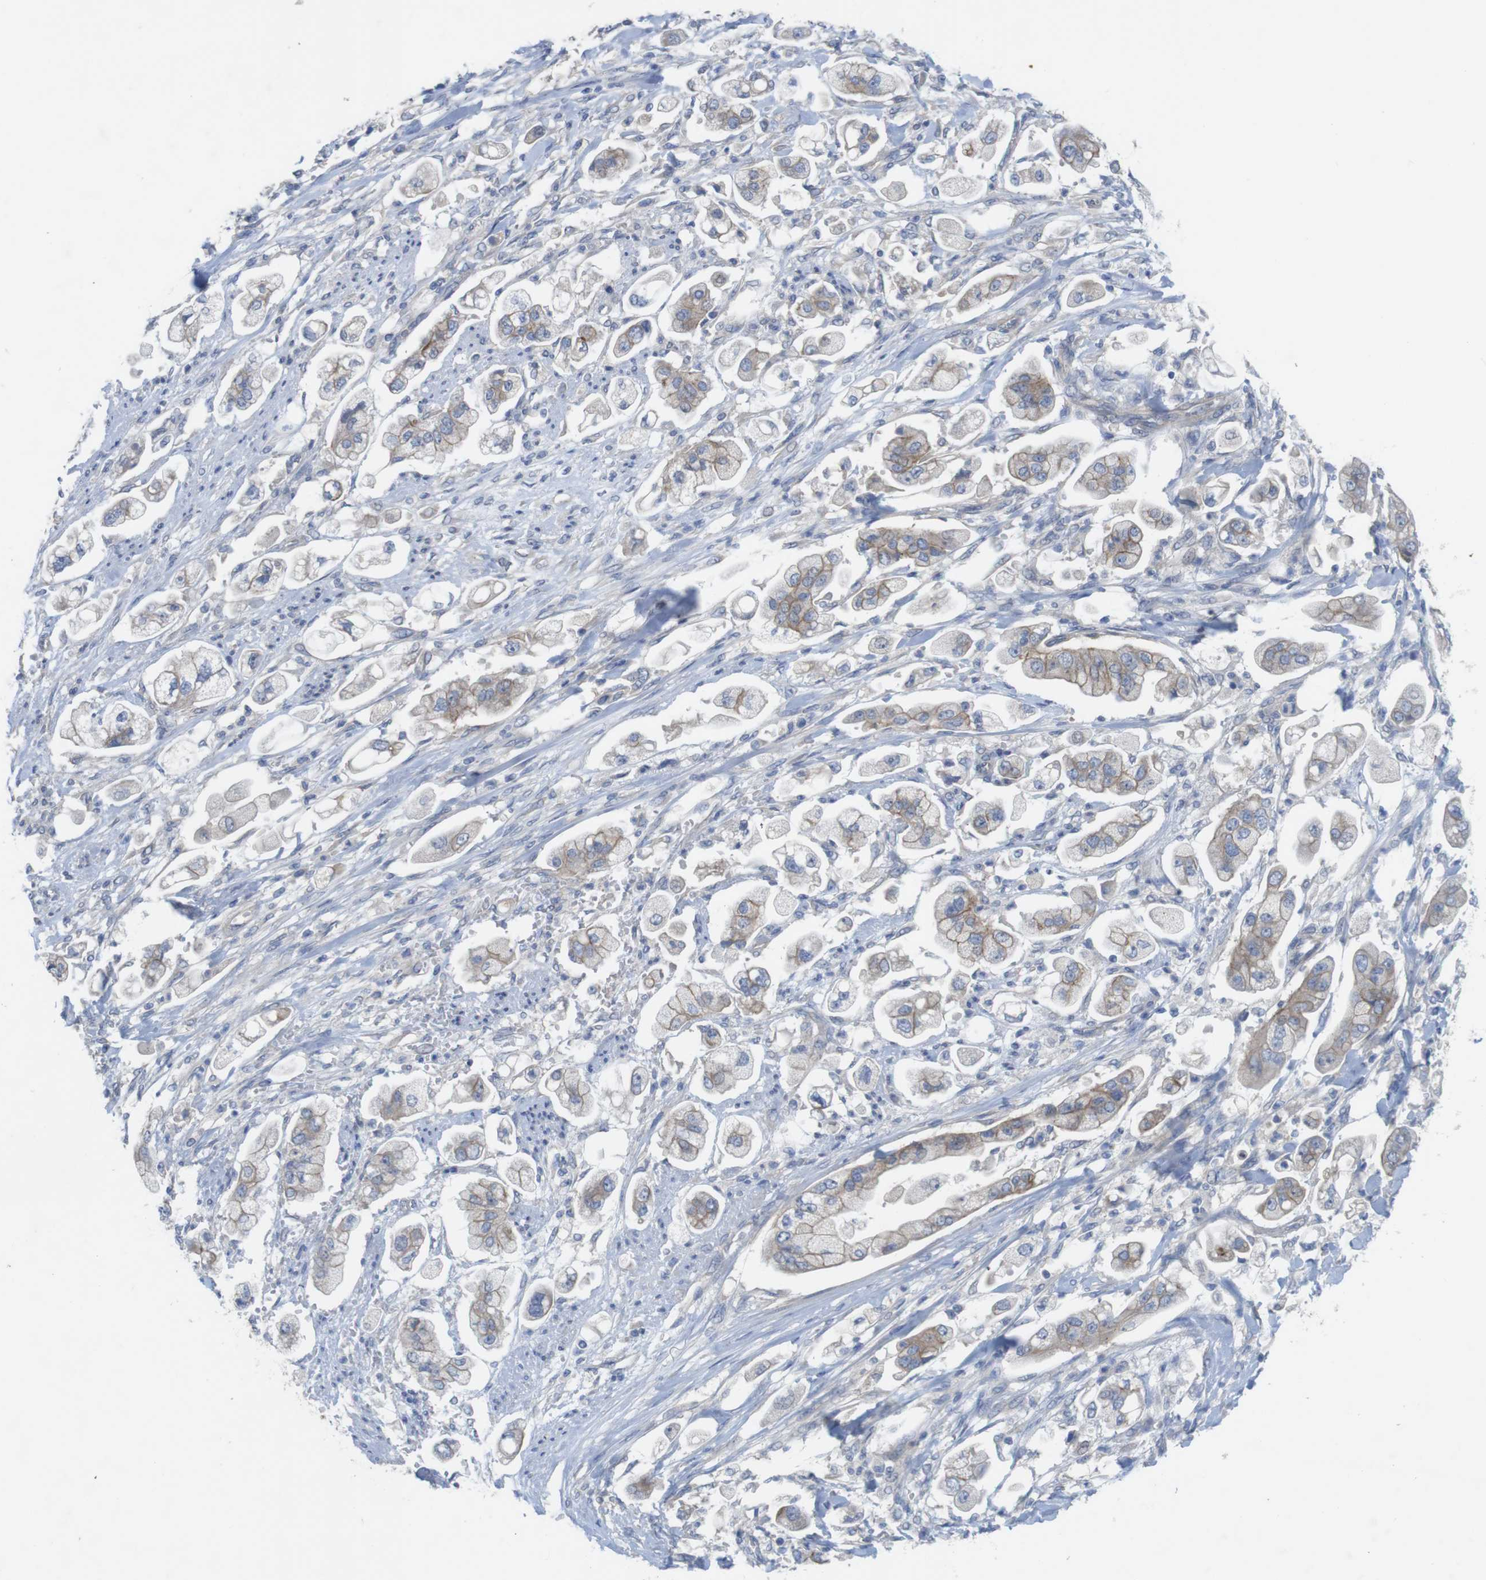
{"staining": {"intensity": "moderate", "quantity": "25%-75%", "location": "cytoplasmic/membranous"}, "tissue": "stomach cancer", "cell_type": "Tumor cells", "image_type": "cancer", "snomed": [{"axis": "morphology", "description": "Adenocarcinoma, NOS"}, {"axis": "topography", "description": "Stomach"}], "caption": "Immunohistochemical staining of human adenocarcinoma (stomach) exhibits medium levels of moderate cytoplasmic/membranous staining in approximately 25%-75% of tumor cells.", "gene": "KIDINS220", "patient": {"sex": "male", "age": 62}}